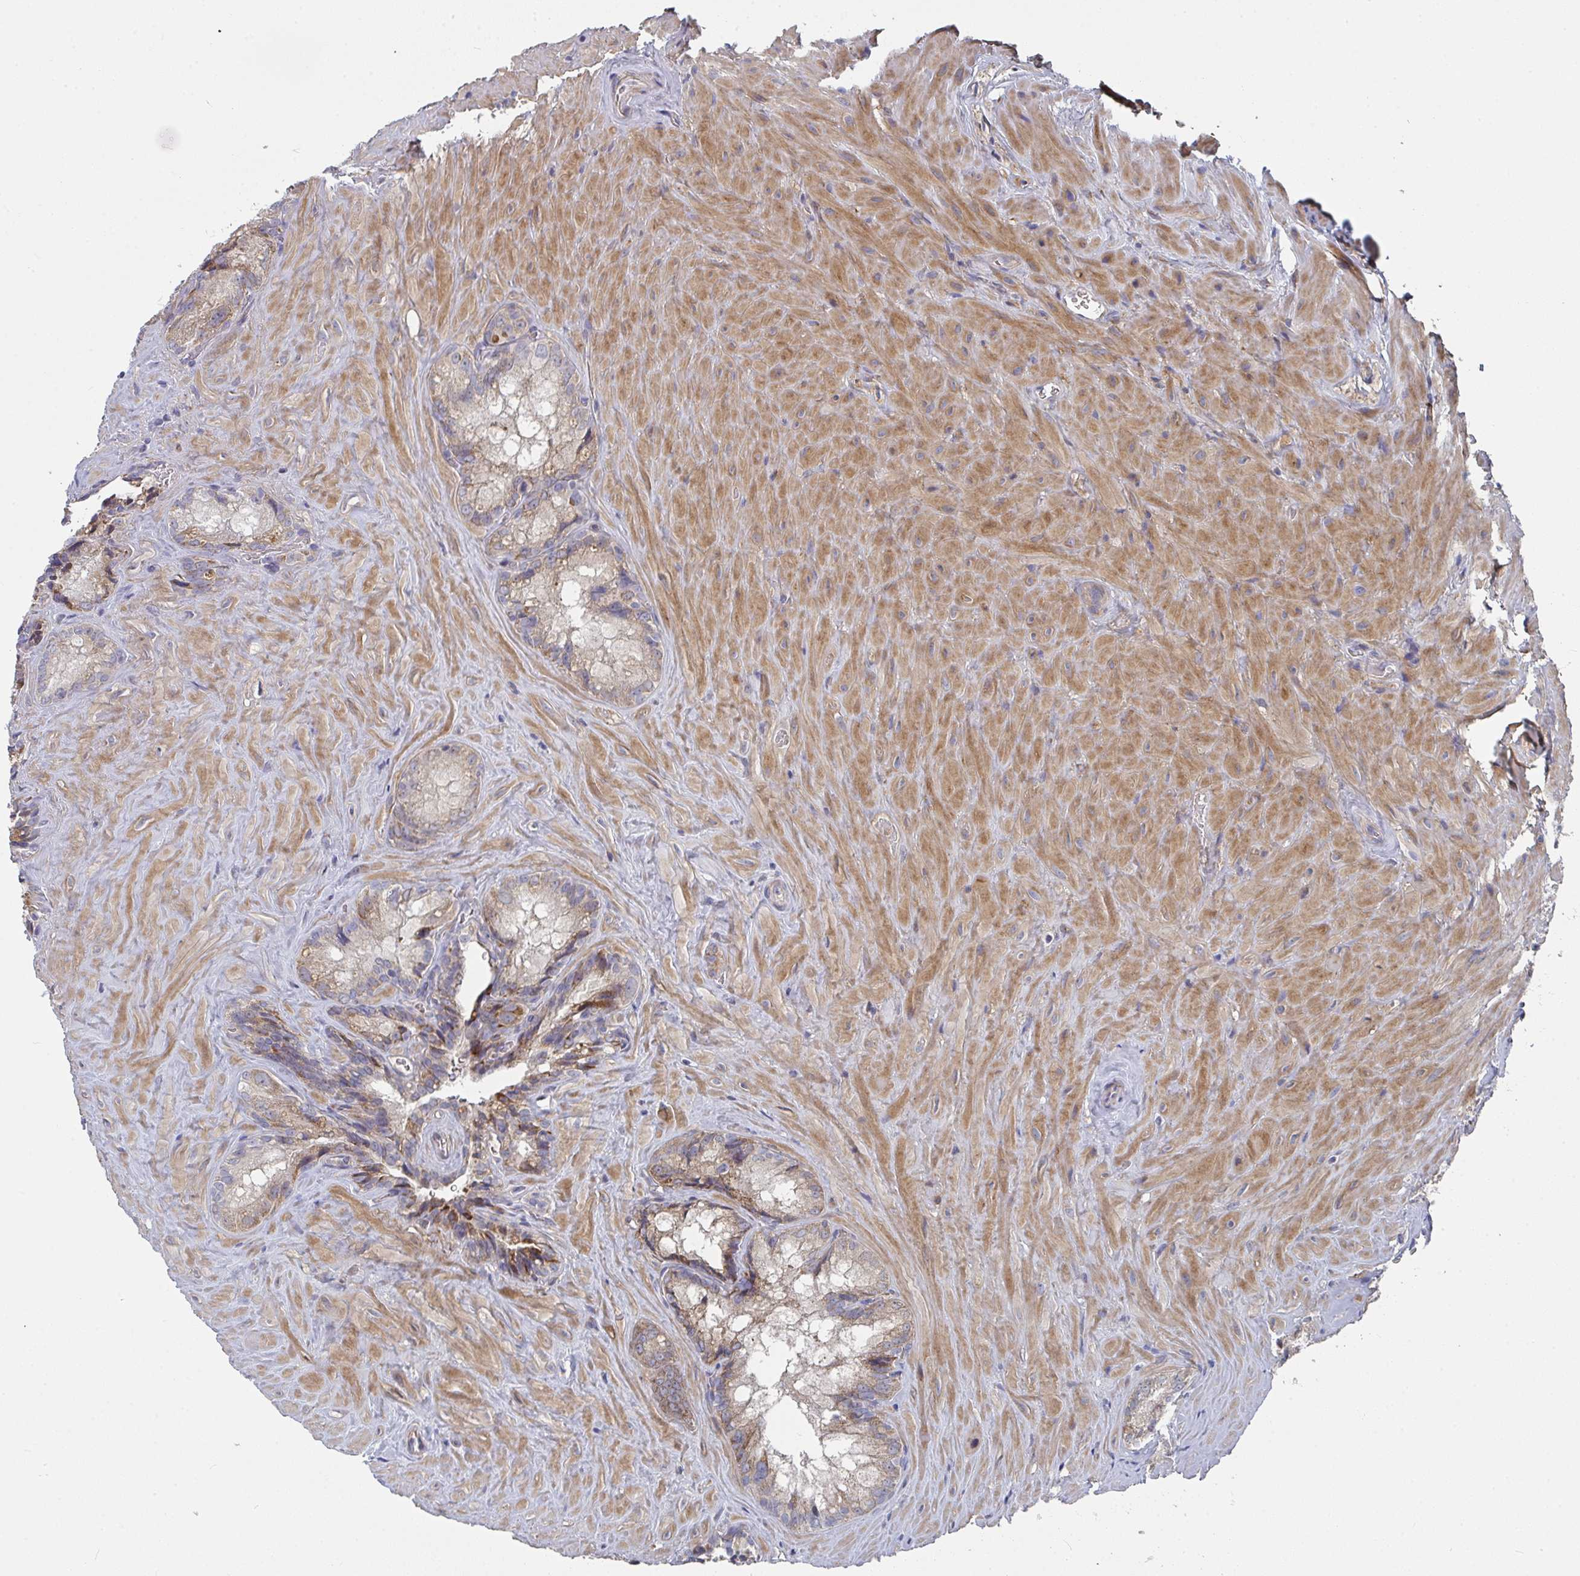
{"staining": {"intensity": "moderate", "quantity": "25%-75%", "location": "cytoplasmic/membranous"}, "tissue": "seminal vesicle", "cell_type": "Glandular cells", "image_type": "normal", "snomed": [{"axis": "morphology", "description": "Normal tissue, NOS"}, {"axis": "topography", "description": "Seminal veicle"}], "caption": "Protein positivity by immunohistochemistry demonstrates moderate cytoplasmic/membranous positivity in approximately 25%-75% of glandular cells in unremarkable seminal vesicle. The staining was performed using DAB (3,3'-diaminobenzidine), with brown indicating positive protein expression. Nuclei are stained blue with hematoxylin.", "gene": "RHEBL1", "patient": {"sex": "male", "age": 47}}